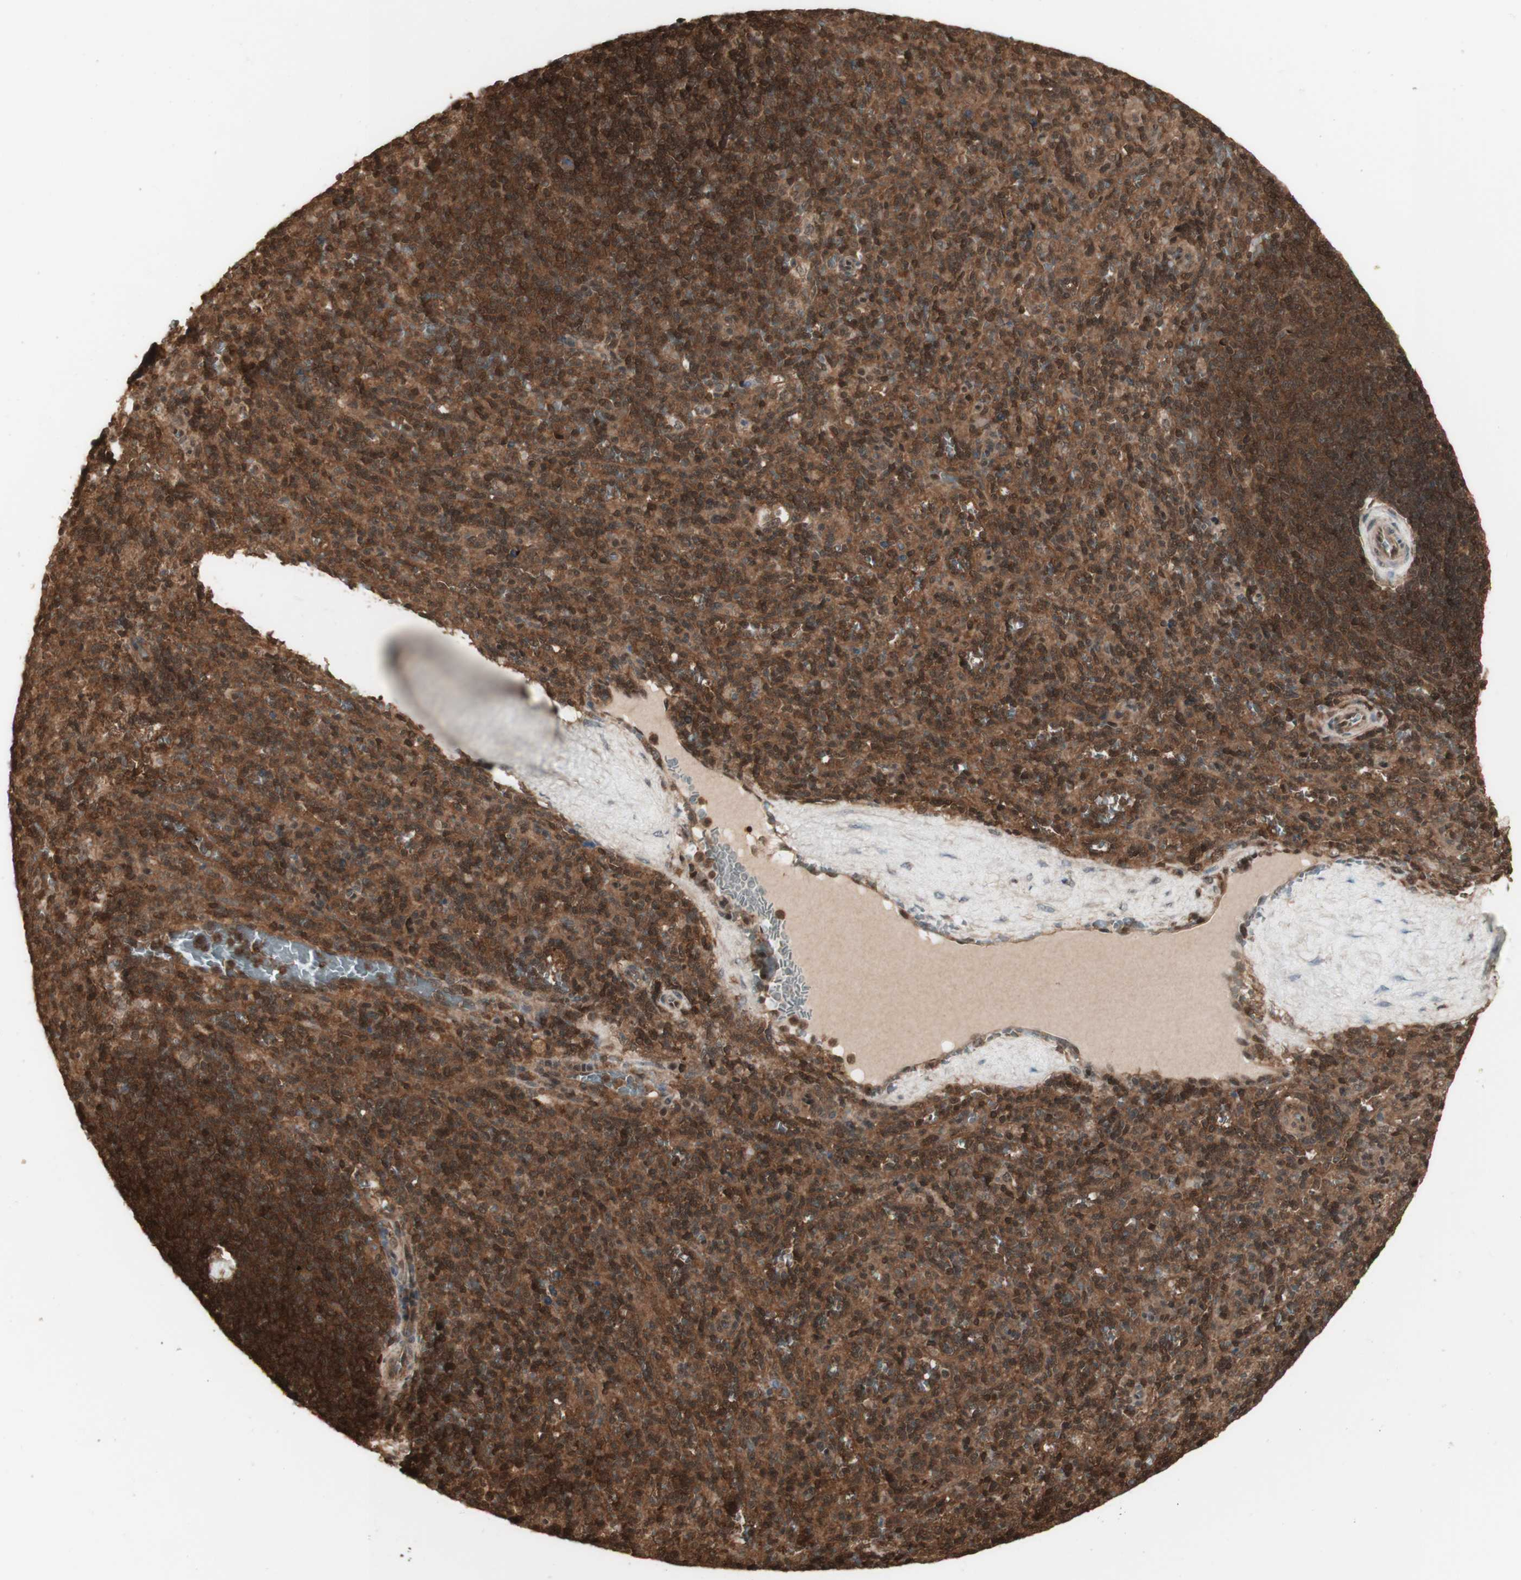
{"staining": {"intensity": "moderate", "quantity": ">75%", "location": "cytoplasmic/membranous,nuclear"}, "tissue": "spleen", "cell_type": "Cells in red pulp", "image_type": "normal", "snomed": [{"axis": "morphology", "description": "Normal tissue, NOS"}, {"axis": "topography", "description": "Spleen"}], "caption": "DAB immunohistochemical staining of unremarkable spleen reveals moderate cytoplasmic/membranous,nuclear protein staining in about >75% of cells in red pulp. (IHC, brightfield microscopy, high magnification).", "gene": "YWHAB", "patient": {"sex": "male", "age": 36}}